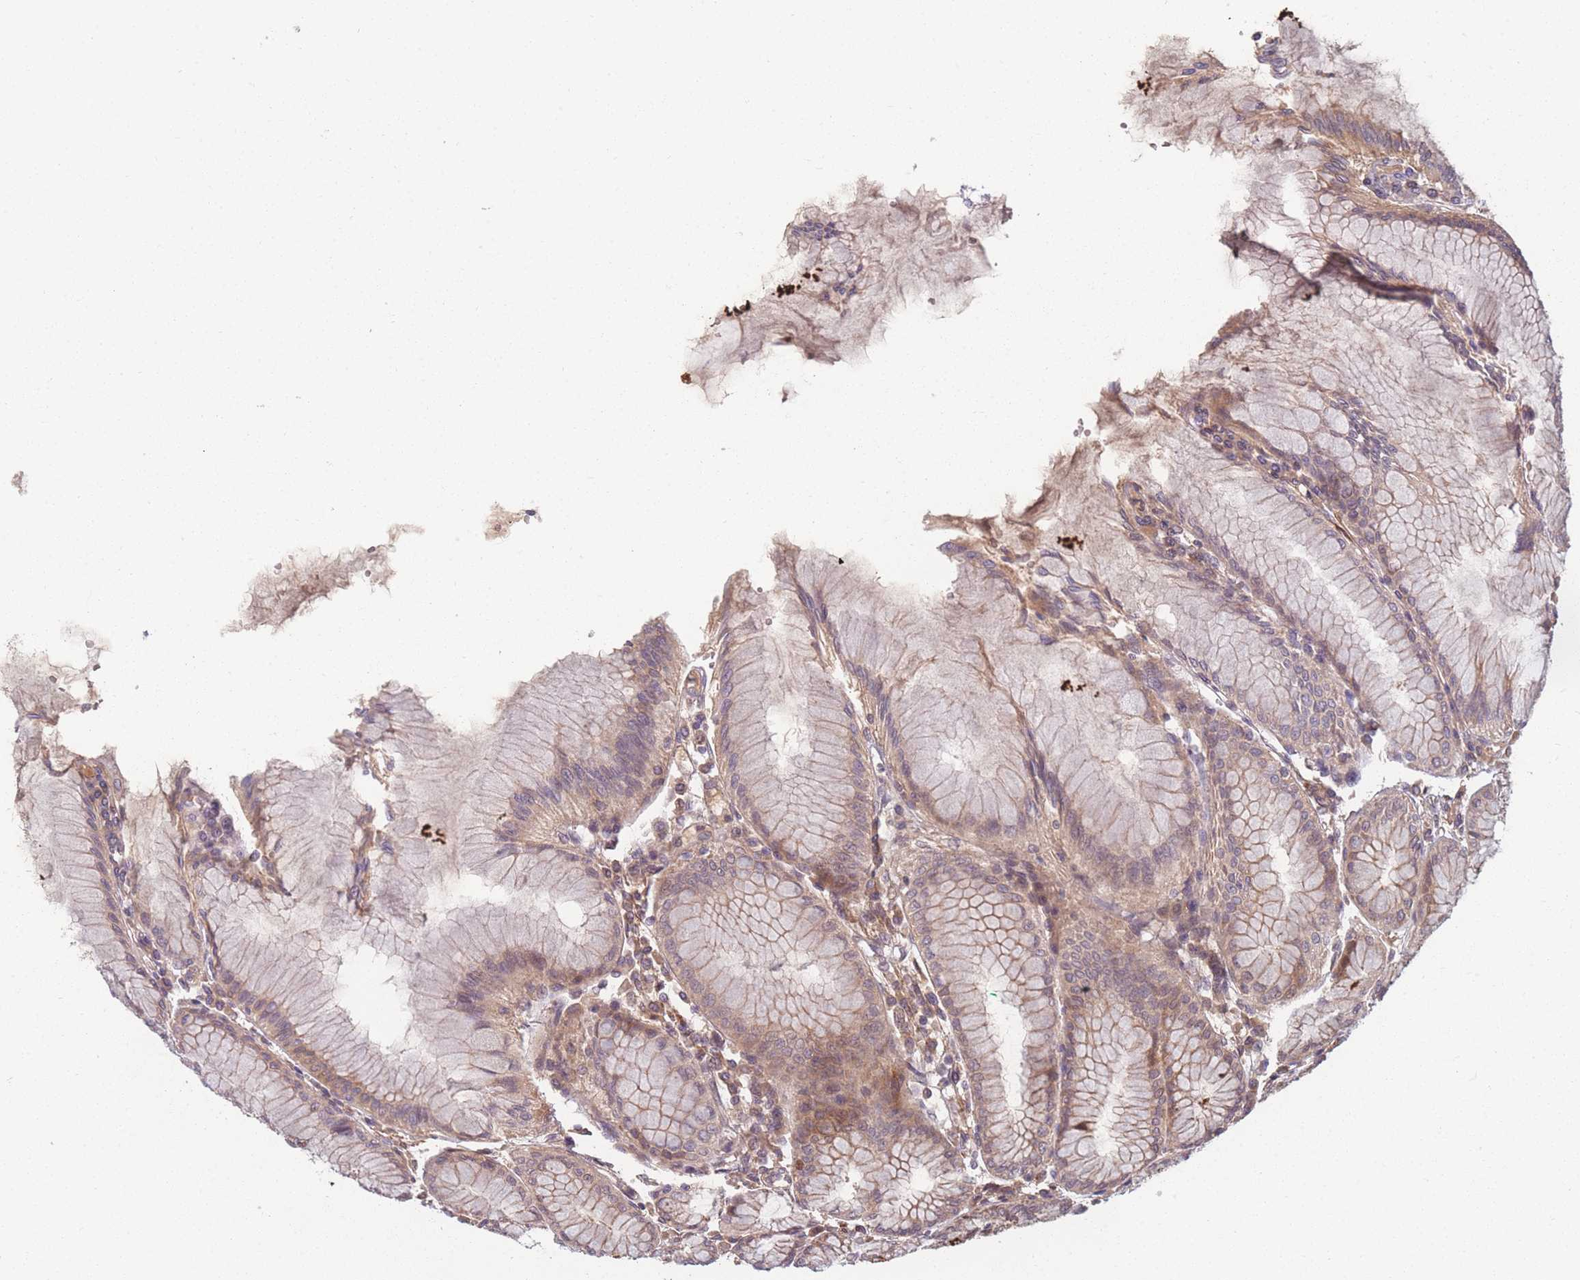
{"staining": {"intensity": "strong", "quantity": "25%-75%", "location": "cytoplasmic/membranous"}, "tissue": "stomach", "cell_type": "Glandular cells", "image_type": "normal", "snomed": [{"axis": "morphology", "description": "Normal tissue, NOS"}, {"axis": "topography", "description": "Stomach"}], "caption": "Immunohistochemical staining of normal human stomach displays high levels of strong cytoplasmic/membranous staining in about 25%-75% of glandular cells.", "gene": "FAM153A", "patient": {"sex": "female", "age": 57}}